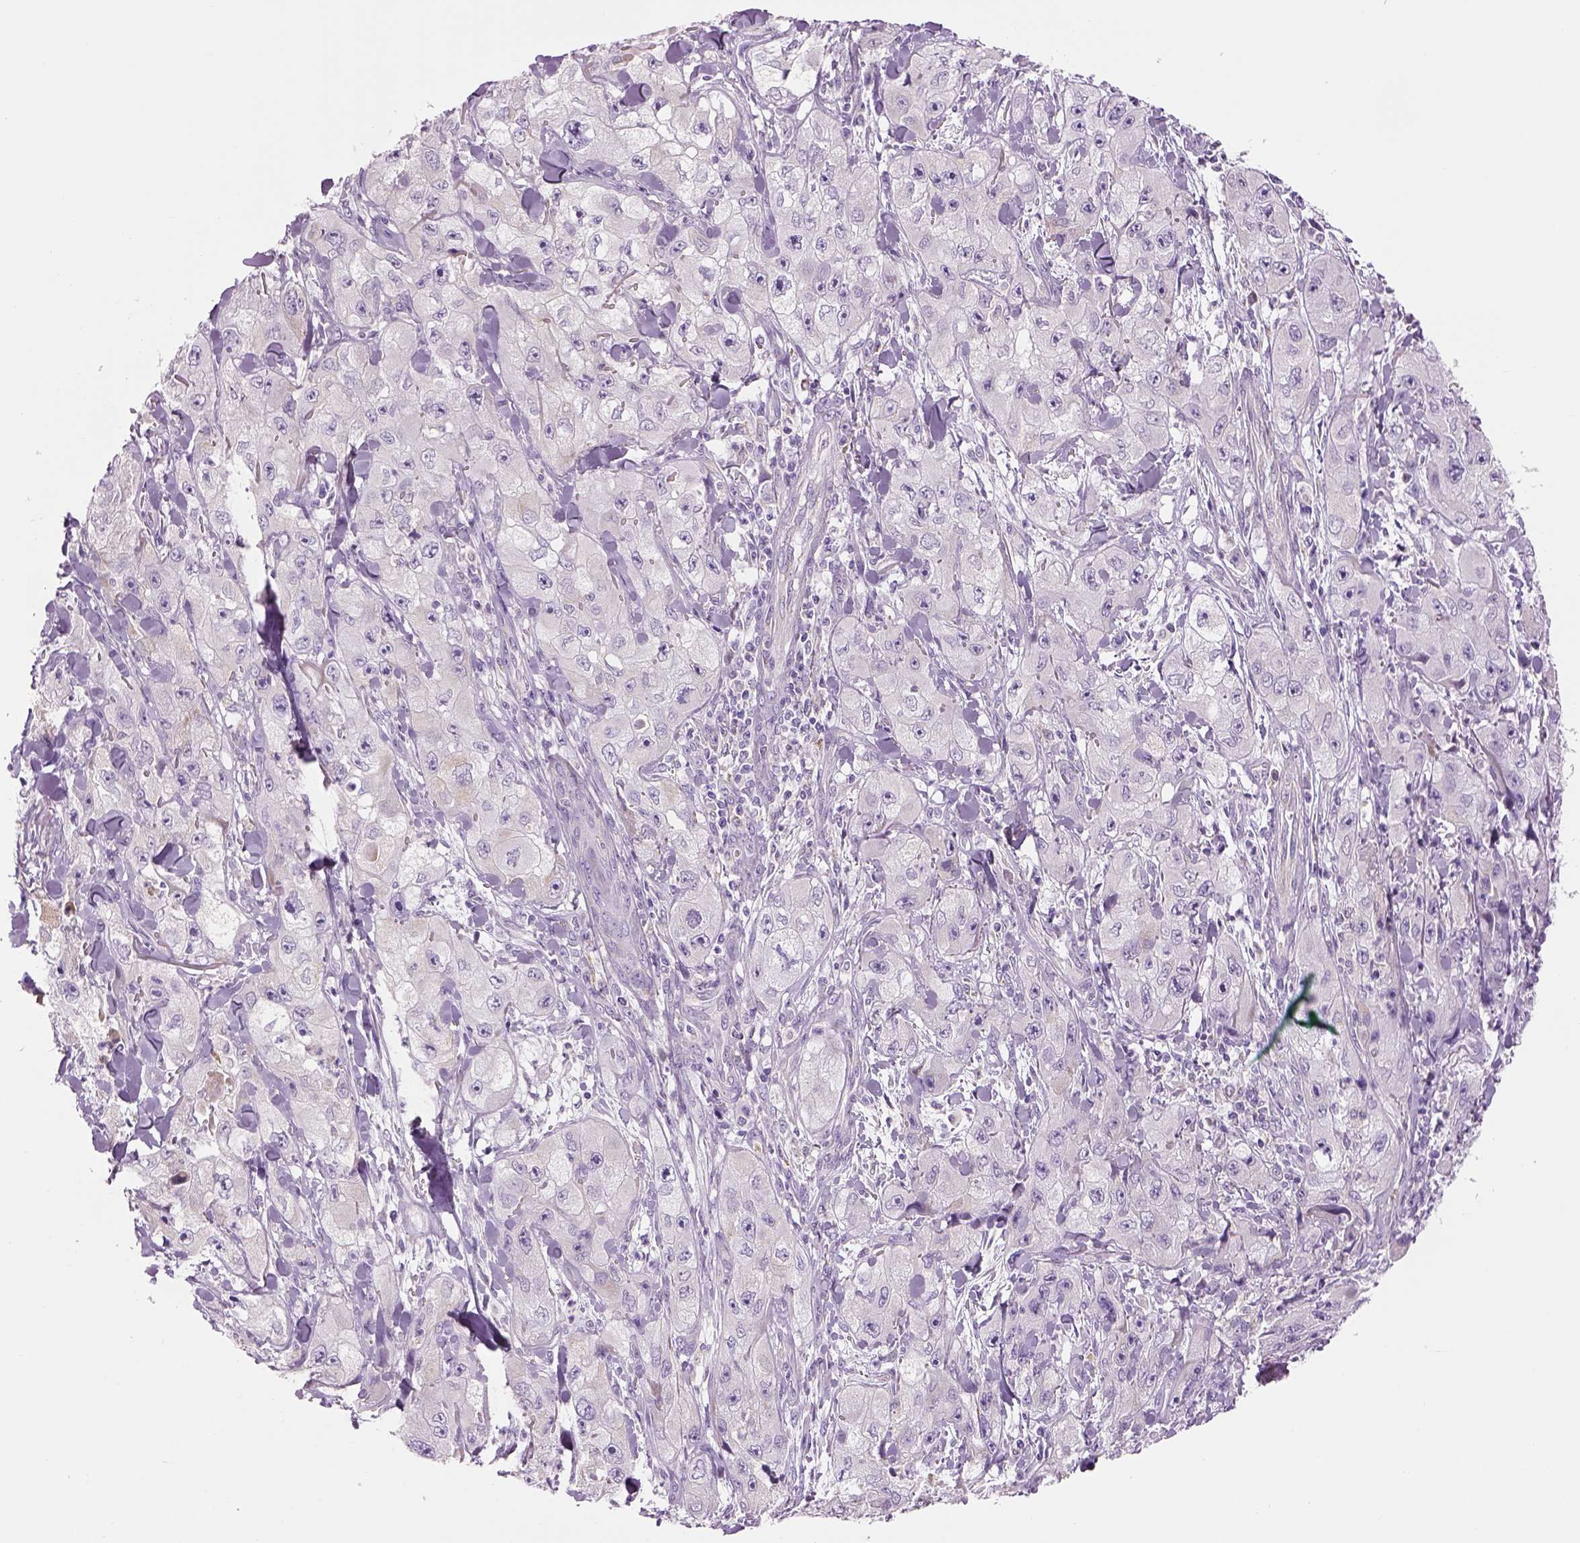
{"staining": {"intensity": "negative", "quantity": "none", "location": "none"}, "tissue": "skin cancer", "cell_type": "Tumor cells", "image_type": "cancer", "snomed": [{"axis": "morphology", "description": "Squamous cell carcinoma, NOS"}, {"axis": "topography", "description": "Skin"}, {"axis": "topography", "description": "Subcutis"}], "caption": "Micrograph shows no protein staining in tumor cells of skin squamous cell carcinoma tissue.", "gene": "IFT52", "patient": {"sex": "male", "age": 73}}